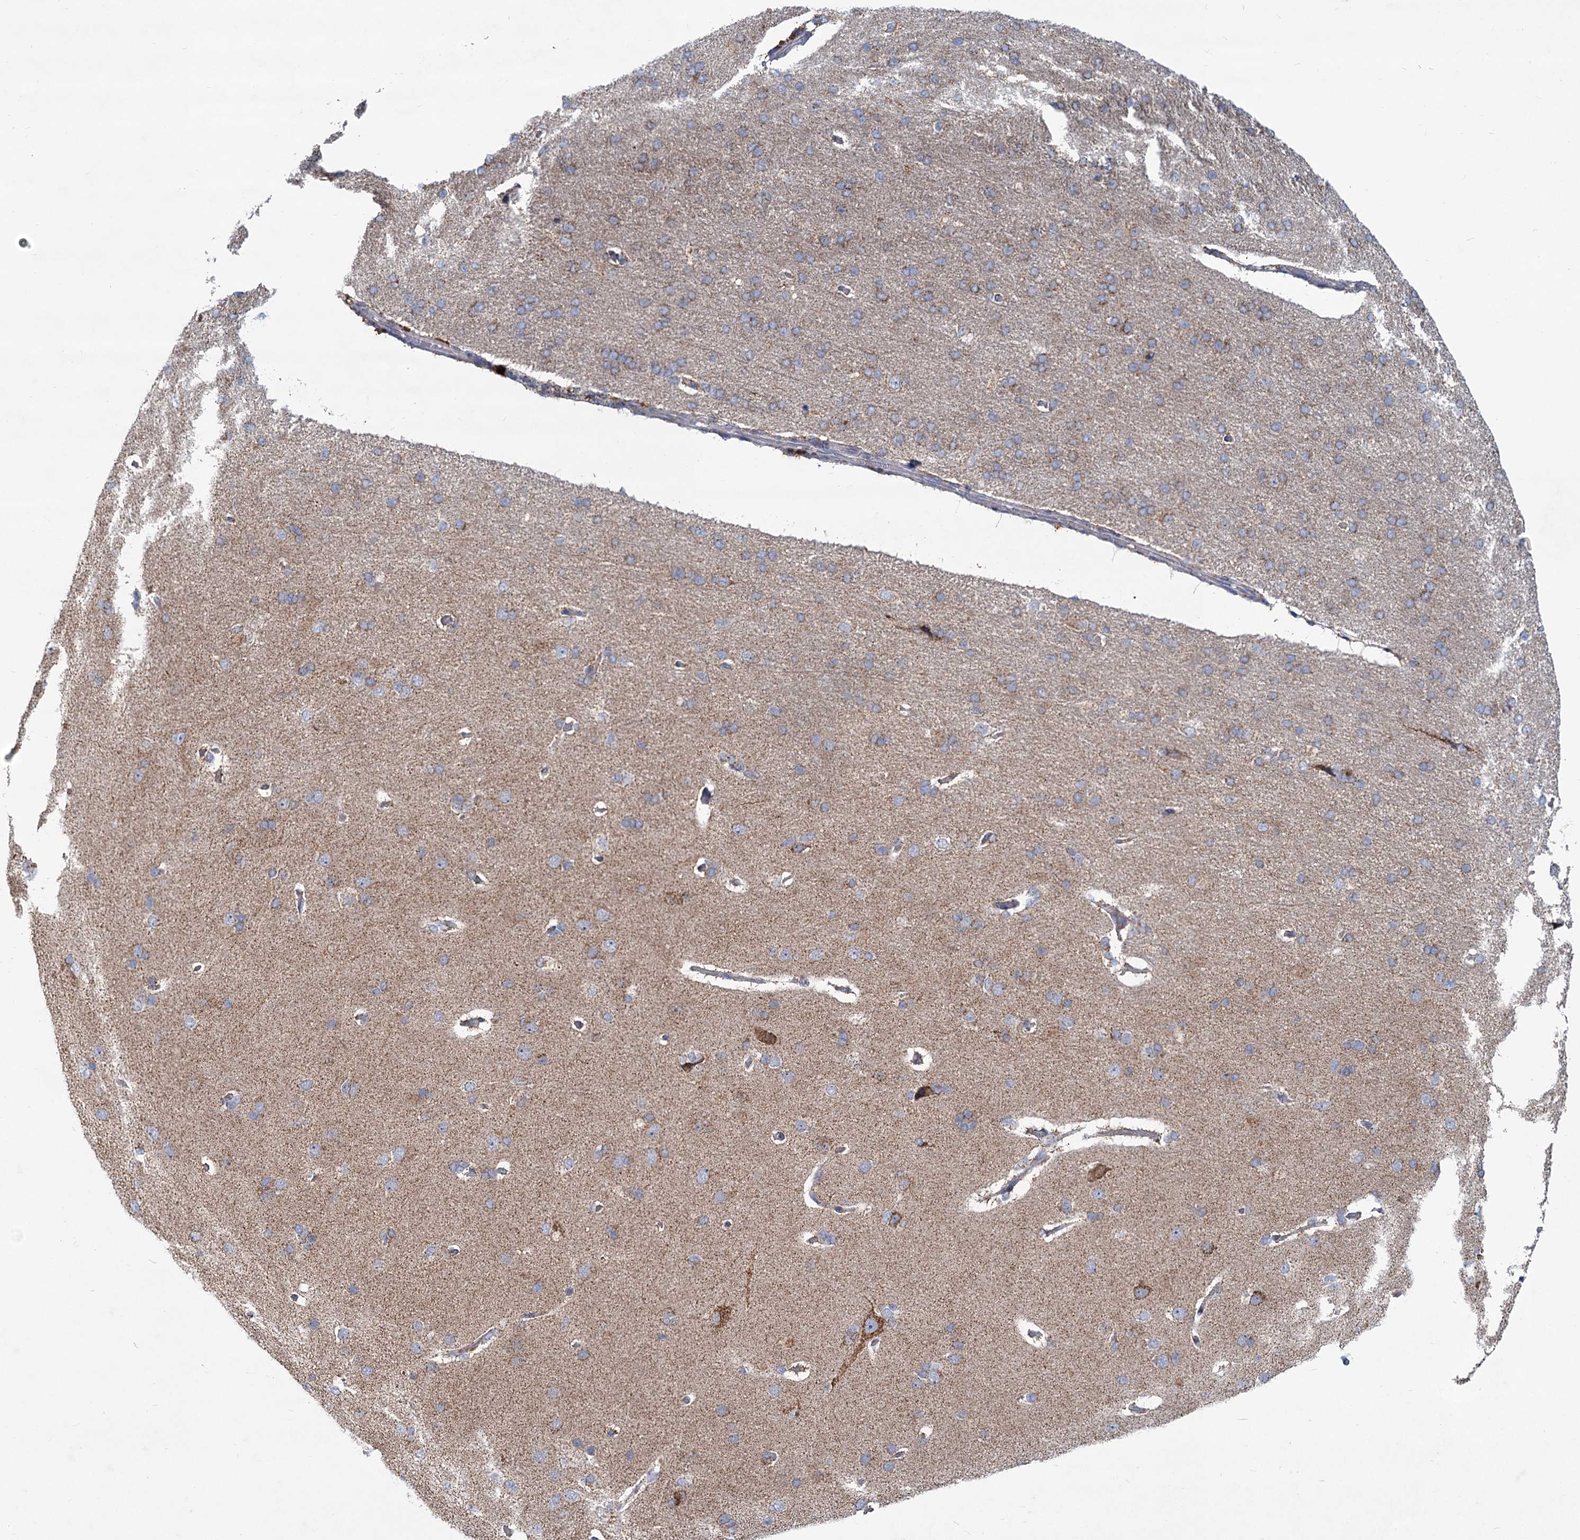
{"staining": {"intensity": "moderate", "quantity": ">75%", "location": "cytoplasmic/membranous"}, "tissue": "cerebral cortex", "cell_type": "Endothelial cells", "image_type": "normal", "snomed": [{"axis": "morphology", "description": "Normal tissue, NOS"}, {"axis": "topography", "description": "Cerebral cortex"}], "caption": "Protein expression analysis of benign human cerebral cortex reveals moderate cytoplasmic/membranous staining in about >75% of endothelial cells.", "gene": "NDUFC2", "patient": {"sex": "male", "age": 62}}